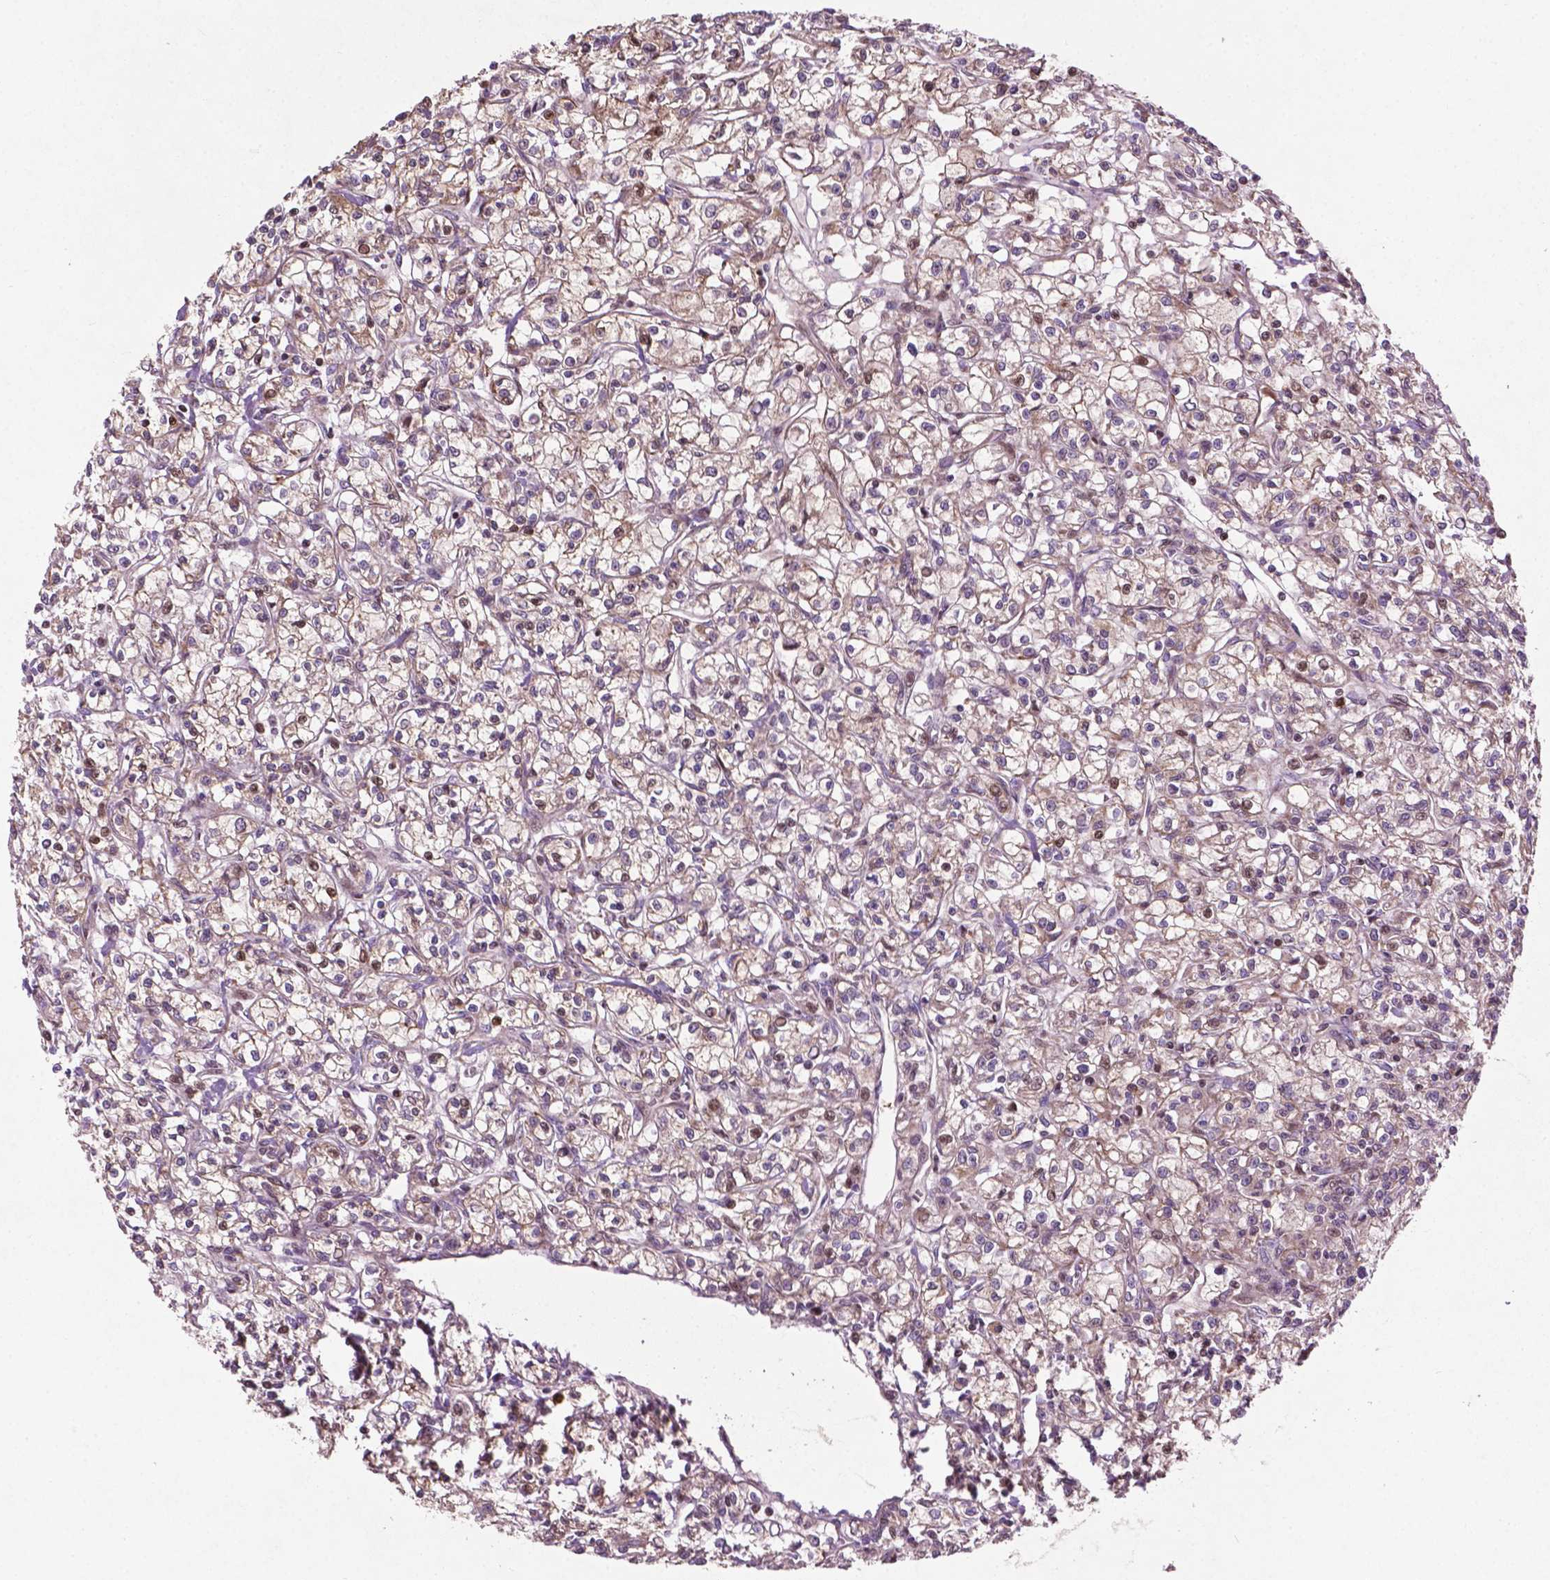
{"staining": {"intensity": "moderate", "quantity": "<25%", "location": "cytoplasmic/membranous,nuclear"}, "tissue": "renal cancer", "cell_type": "Tumor cells", "image_type": "cancer", "snomed": [{"axis": "morphology", "description": "Adenocarcinoma, NOS"}, {"axis": "topography", "description": "Kidney"}], "caption": "Adenocarcinoma (renal) was stained to show a protein in brown. There is low levels of moderate cytoplasmic/membranous and nuclear expression in approximately <25% of tumor cells.", "gene": "B3GALNT2", "patient": {"sex": "female", "age": 59}}